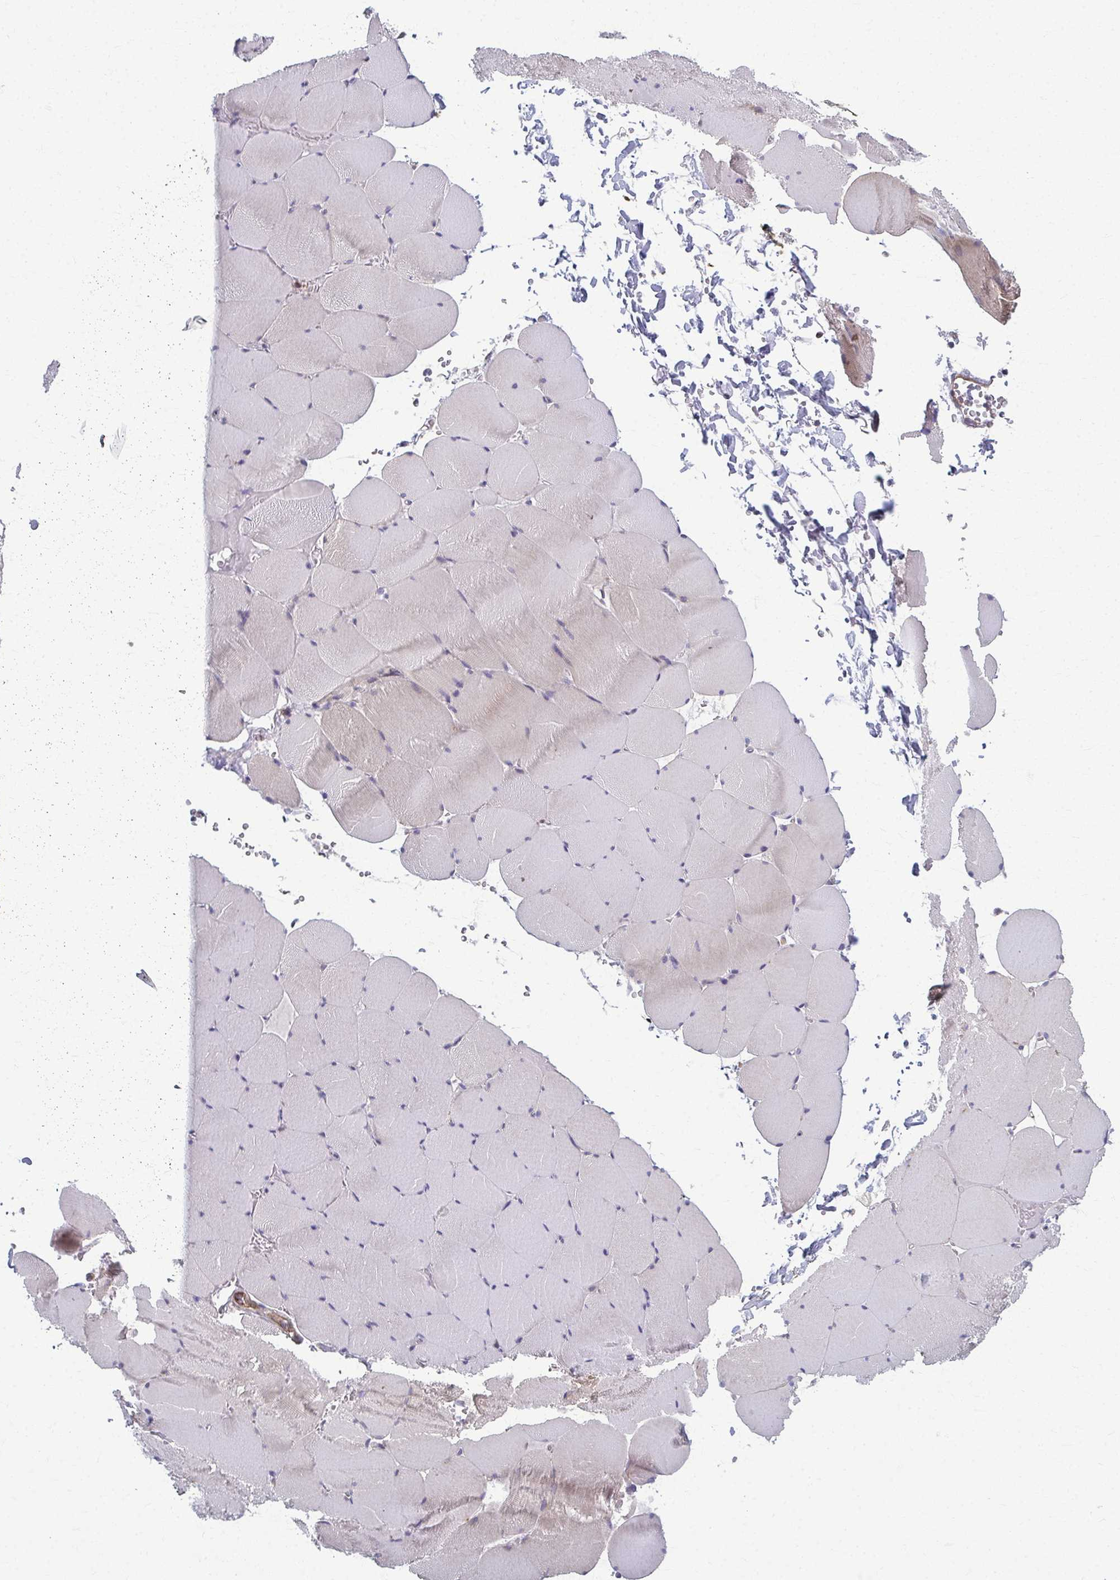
{"staining": {"intensity": "negative", "quantity": "none", "location": "none"}, "tissue": "skeletal muscle", "cell_type": "Myocytes", "image_type": "normal", "snomed": [{"axis": "morphology", "description": "Normal tissue, NOS"}, {"axis": "topography", "description": "Skeletal muscle"}, {"axis": "topography", "description": "Head-Neck"}], "caption": "An immunohistochemistry photomicrograph of normal skeletal muscle is shown. There is no staining in myocytes of skeletal muscle. The staining was performed using DAB to visualize the protein expression in brown, while the nuclei were stained in blue with hematoxylin (Magnification: 20x).", "gene": "EID2B", "patient": {"sex": "male", "age": 66}}